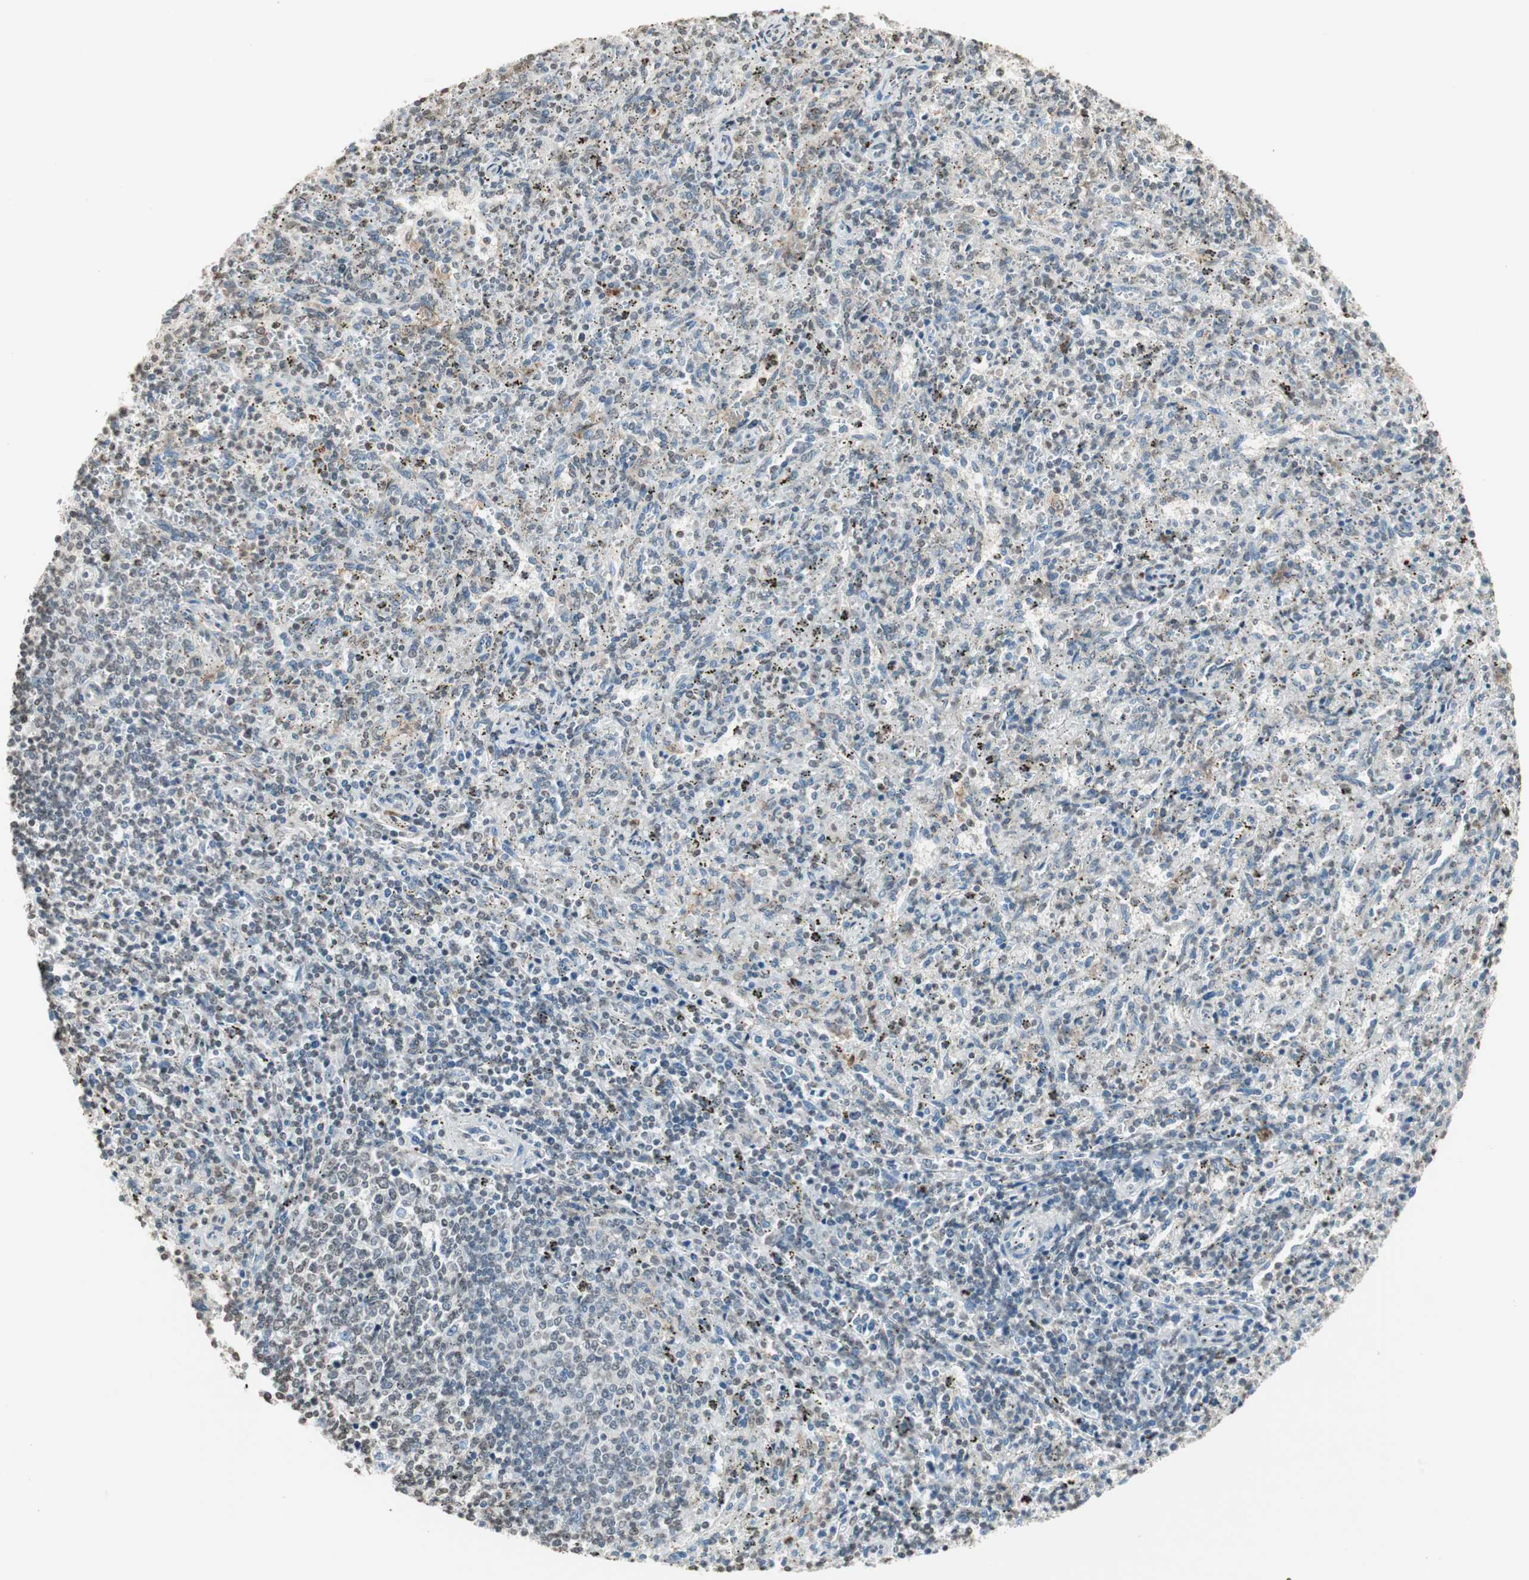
{"staining": {"intensity": "weak", "quantity": "25%-75%", "location": "cytoplasmic/membranous,nuclear"}, "tissue": "spleen", "cell_type": "Cells in red pulp", "image_type": "normal", "snomed": [{"axis": "morphology", "description": "Normal tissue, NOS"}, {"axis": "topography", "description": "Spleen"}], "caption": "Immunohistochemical staining of normal spleen displays weak cytoplasmic/membranous,nuclear protein expression in about 25%-75% of cells in red pulp. The staining was performed using DAB (3,3'-diaminobenzidine) to visualize the protein expression in brown, while the nuclei were stained in blue with hematoxylin (Magnification: 20x).", "gene": "PRELID1", "patient": {"sex": "female", "age": 10}}